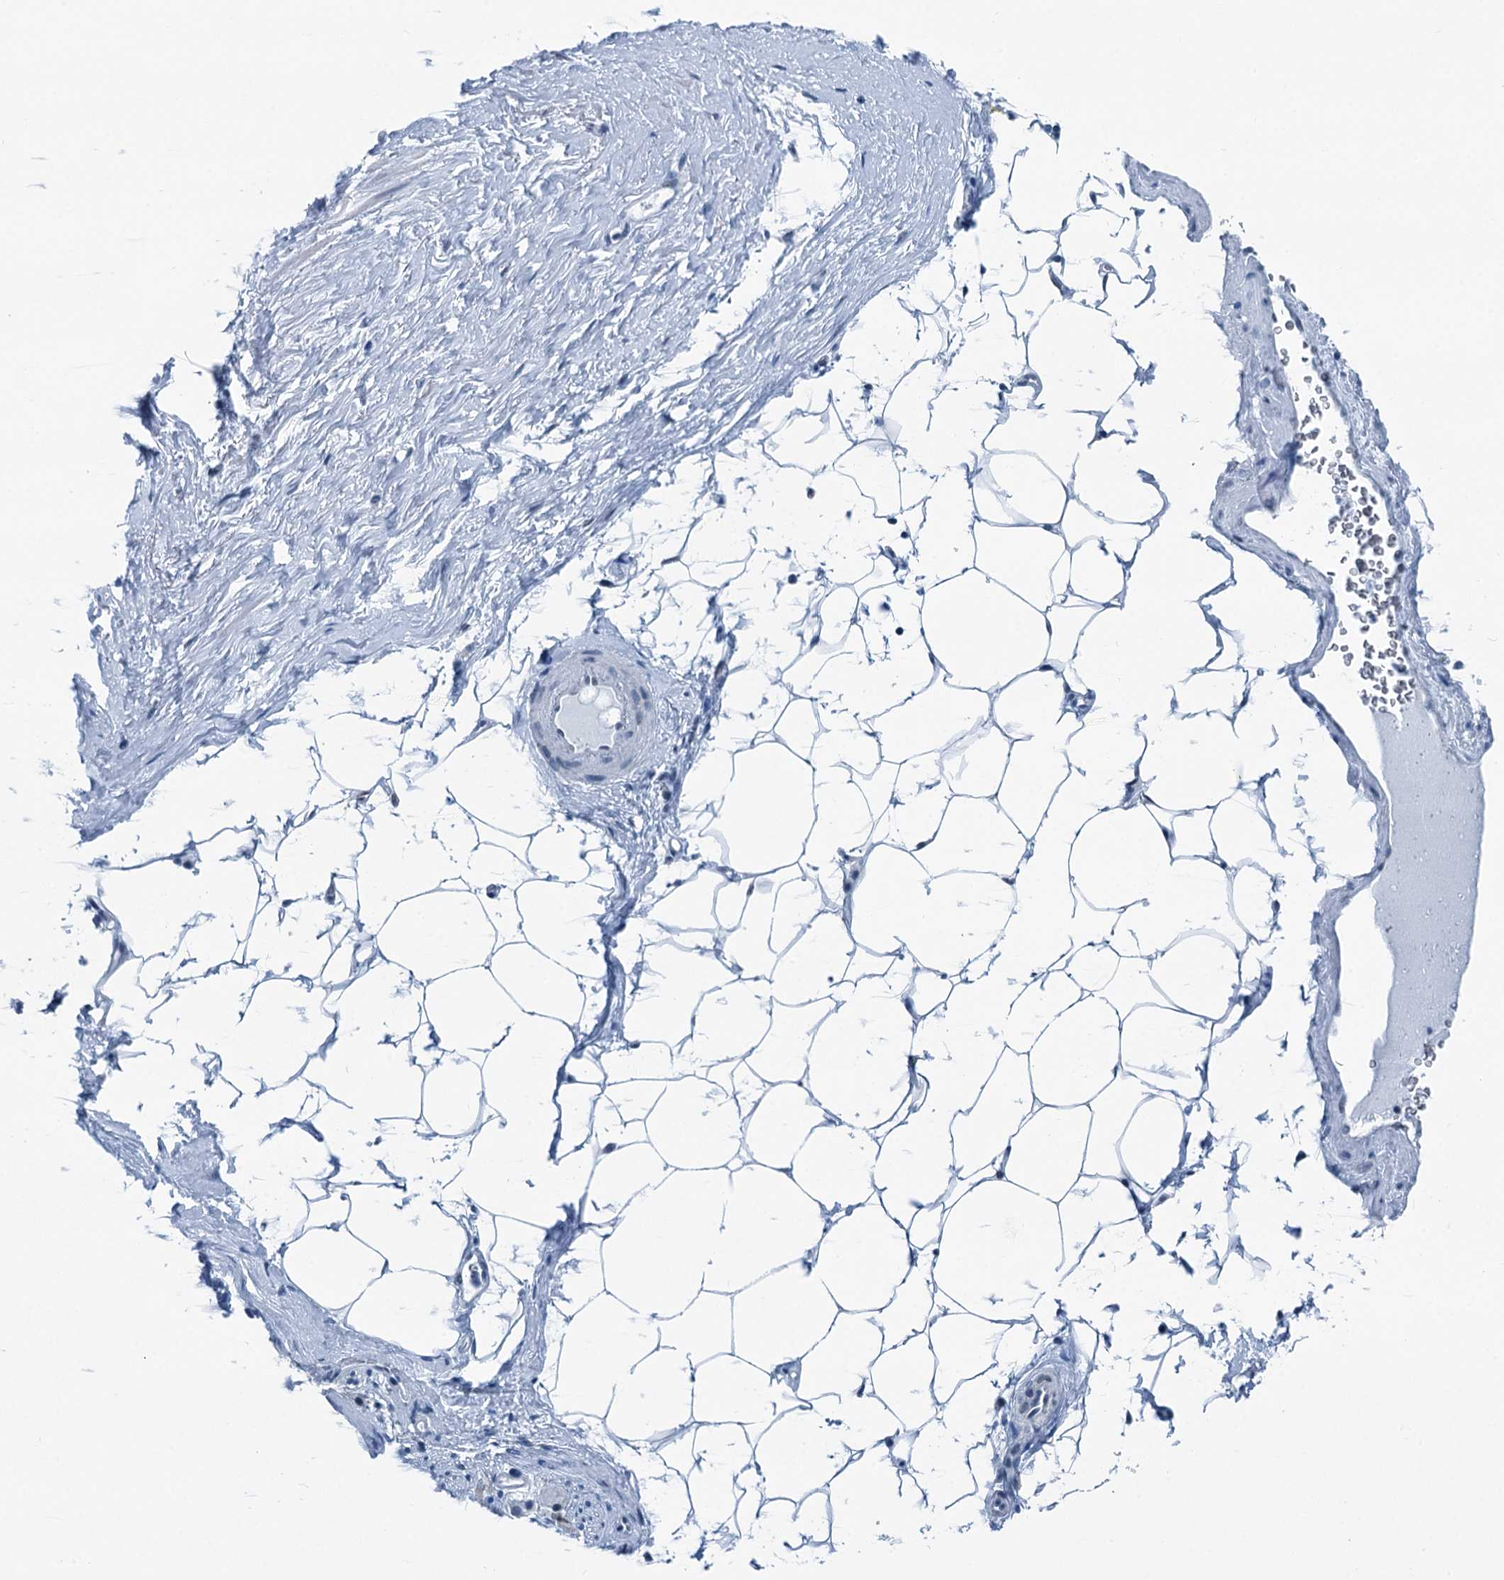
{"staining": {"intensity": "negative", "quantity": "none", "location": "none"}, "tissue": "adipose tissue", "cell_type": "Adipocytes", "image_type": "normal", "snomed": [{"axis": "morphology", "description": "Normal tissue, NOS"}, {"axis": "morphology", "description": "Adenocarcinoma, Low grade"}, {"axis": "topography", "description": "Prostate"}, {"axis": "topography", "description": "Peripheral nerve tissue"}], "caption": "An IHC histopathology image of unremarkable adipose tissue is shown. There is no staining in adipocytes of adipose tissue.", "gene": "TRPT1", "patient": {"sex": "male", "age": 63}}